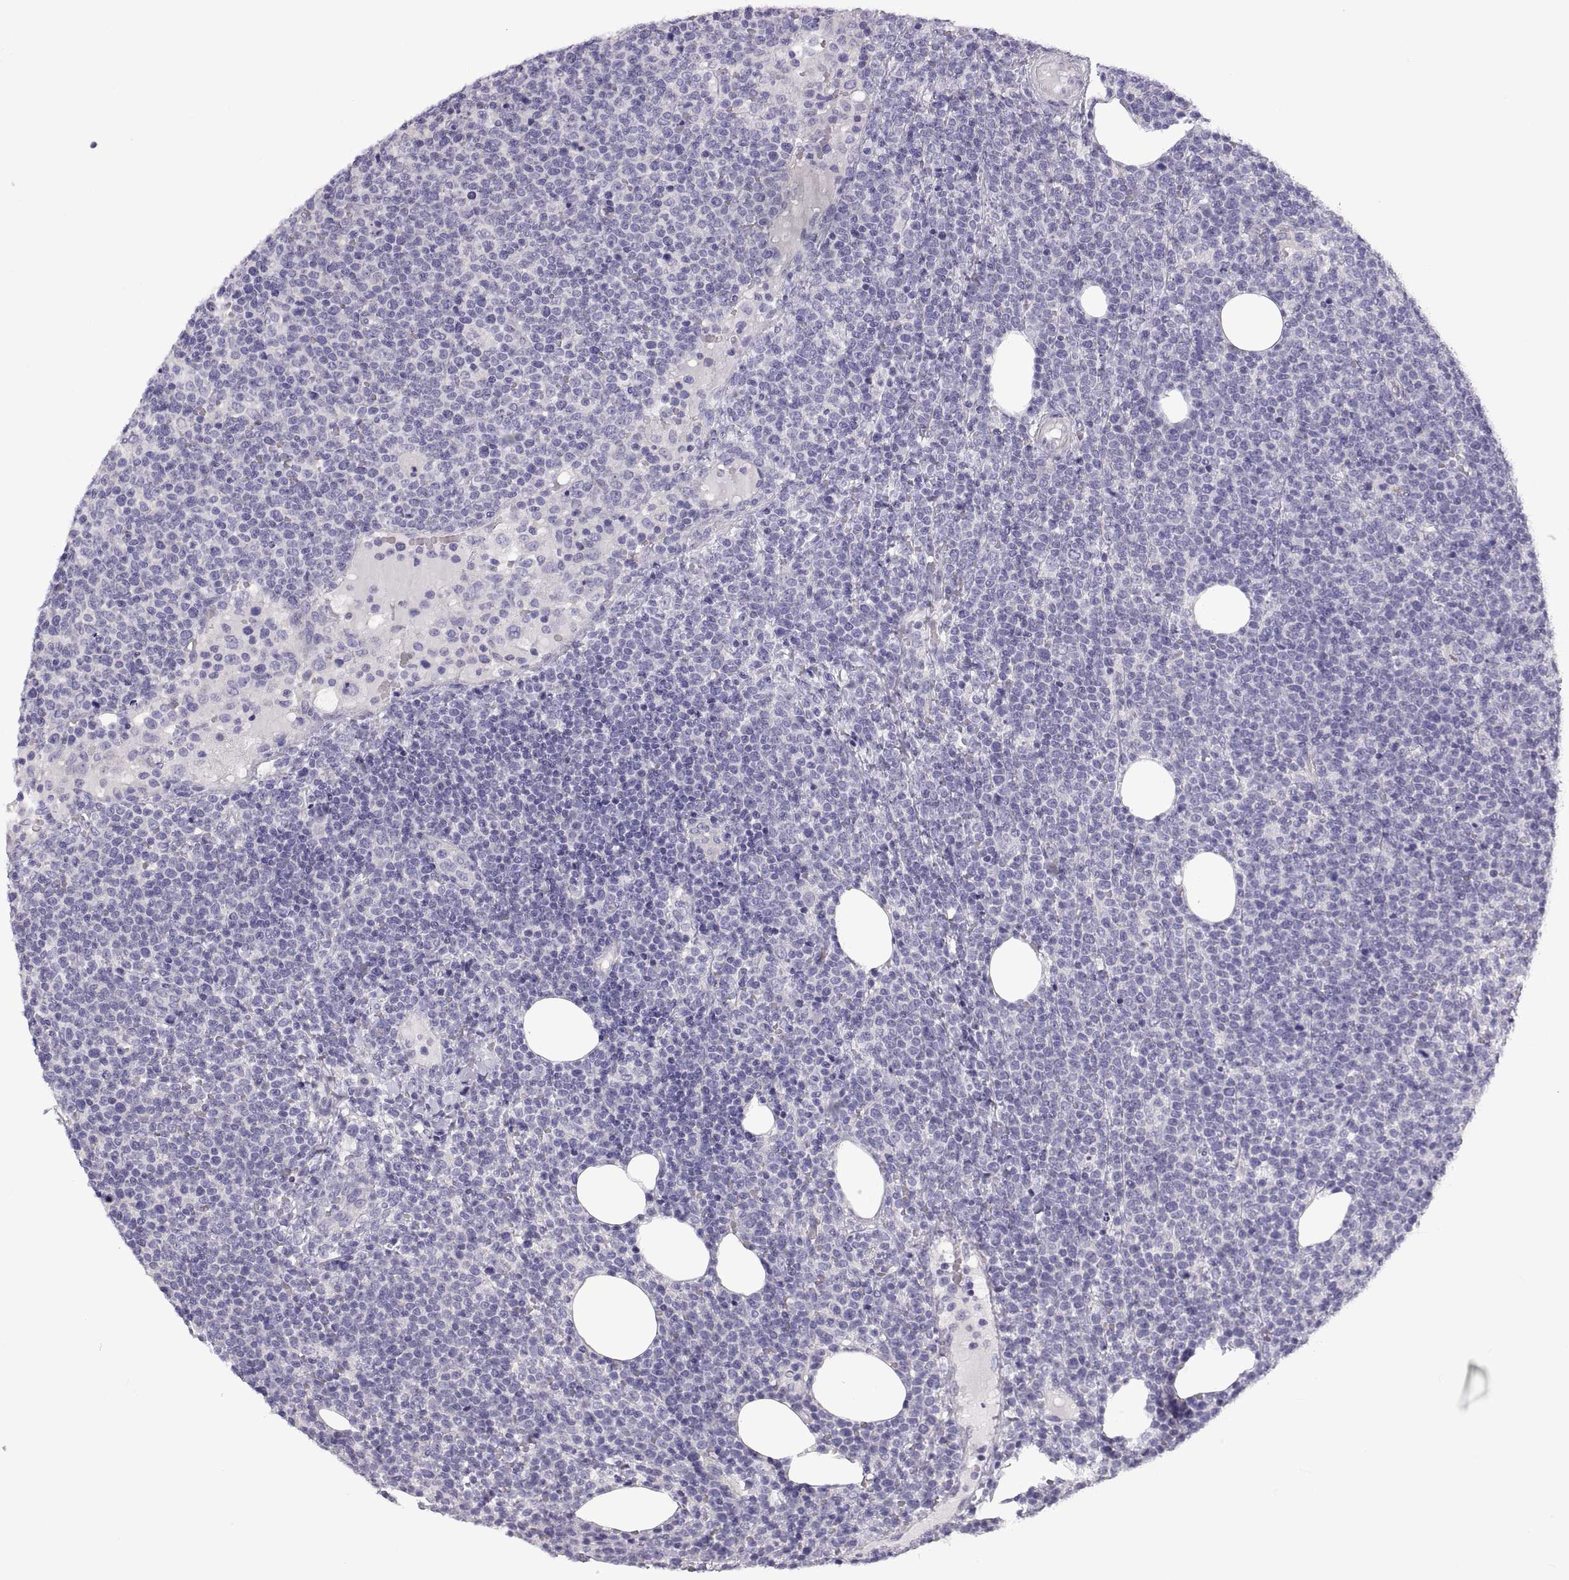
{"staining": {"intensity": "negative", "quantity": "none", "location": "none"}, "tissue": "lymphoma", "cell_type": "Tumor cells", "image_type": "cancer", "snomed": [{"axis": "morphology", "description": "Malignant lymphoma, non-Hodgkin's type, High grade"}, {"axis": "topography", "description": "Lymph node"}], "caption": "Lymphoma was stained to show a protein in brown. There is no significant expression in tumor cells.", "gene": "CRYBB3", "patient": {"sex": "male", "age": 61}}